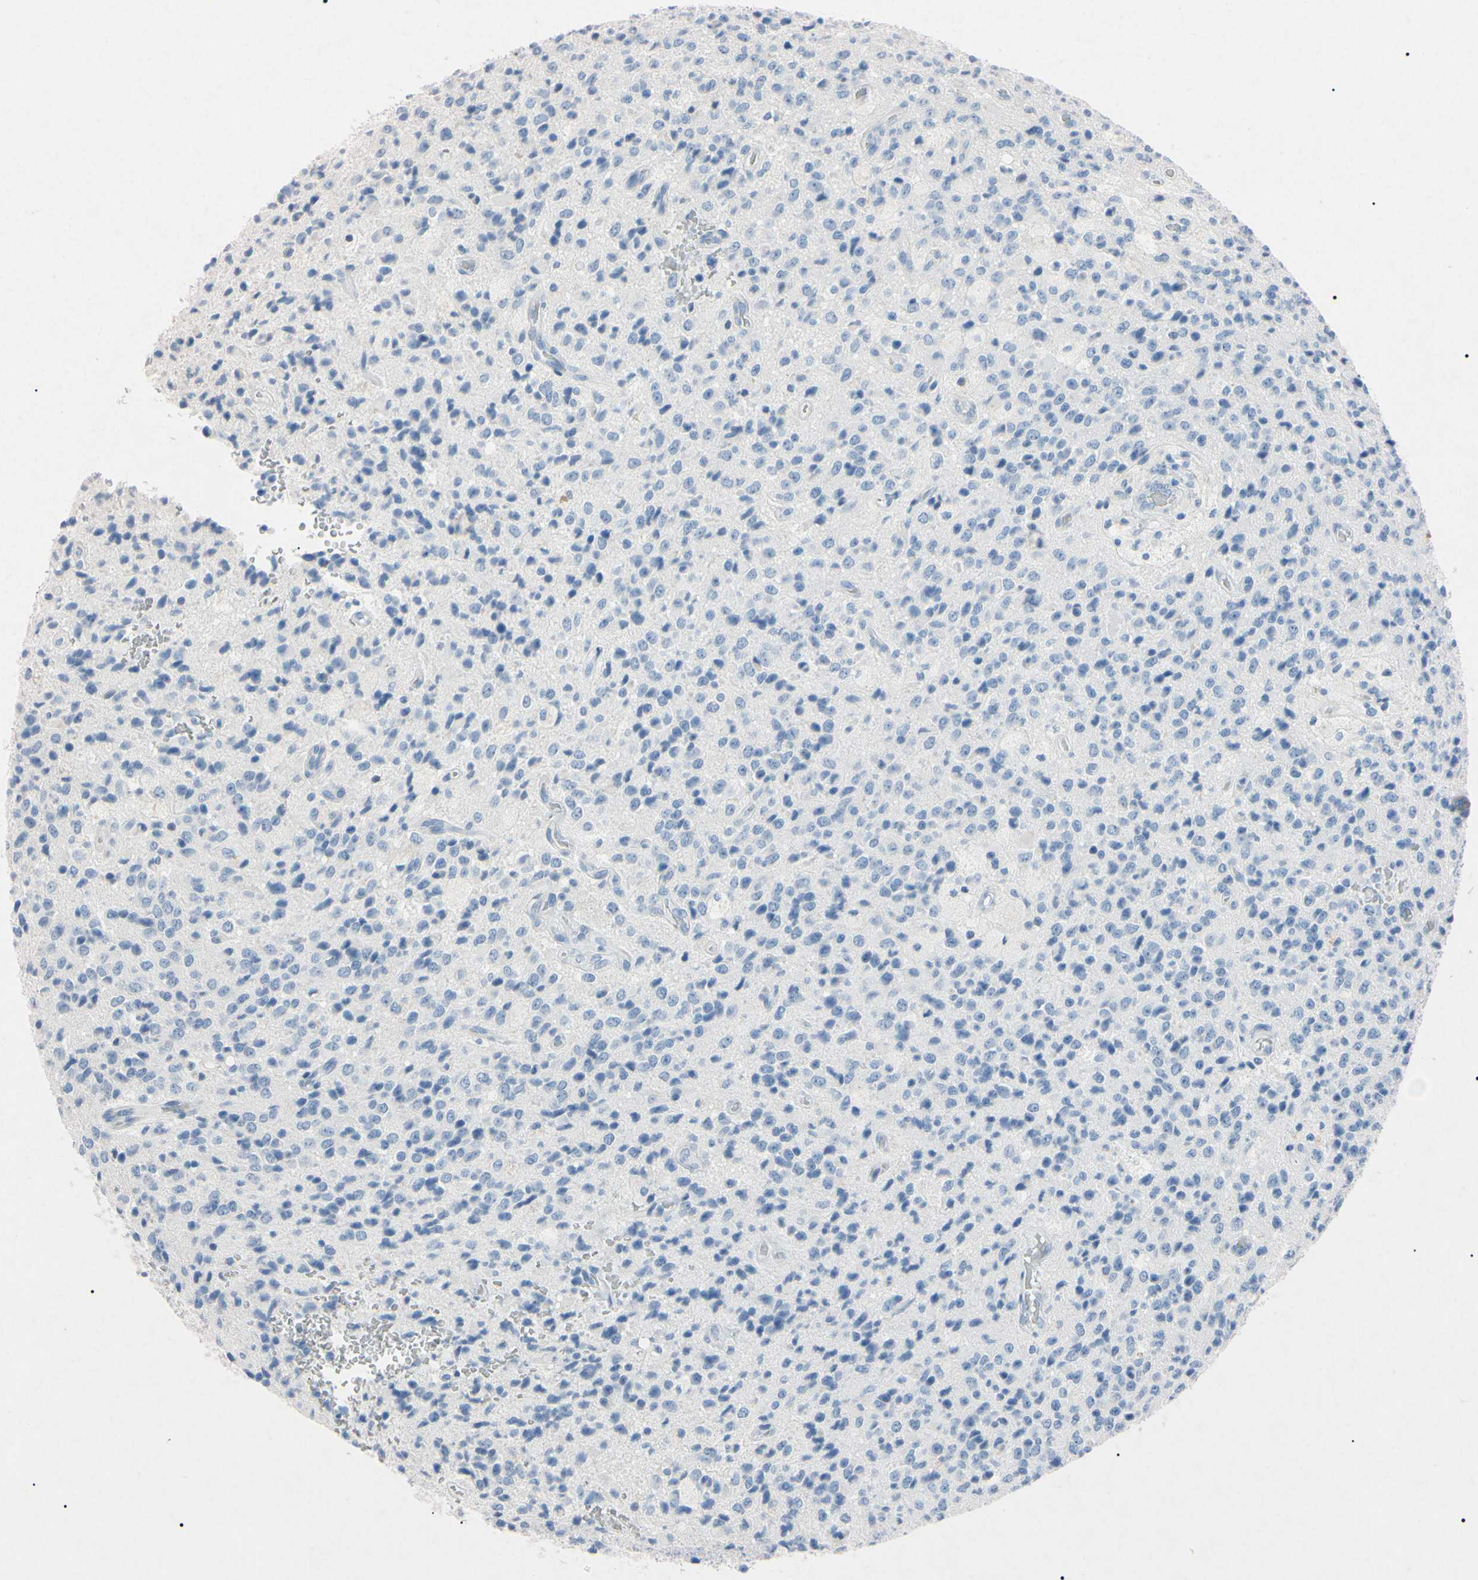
{"staining": {"intensity": "negative", "quantity": "none", "location": "none"}, "tissue": "glioma", "cell_type": "Tumor cells", "image_type": "cancer", "snomed": [{"axis": "morphology", "description": "Glioma, malignant, High grade"}, {"axis": "topography", "description": "pancreas cauda"}], "caption": "High magnification brightfield microscopy of glioma stained with DAB (3,3'-diaminobenzidine) (brown) and counterstained with hematoxylin (blue): tumor cells show no significant positivity.", "gene": "ELN", "patient": {"sex": "male", "age": 60}}